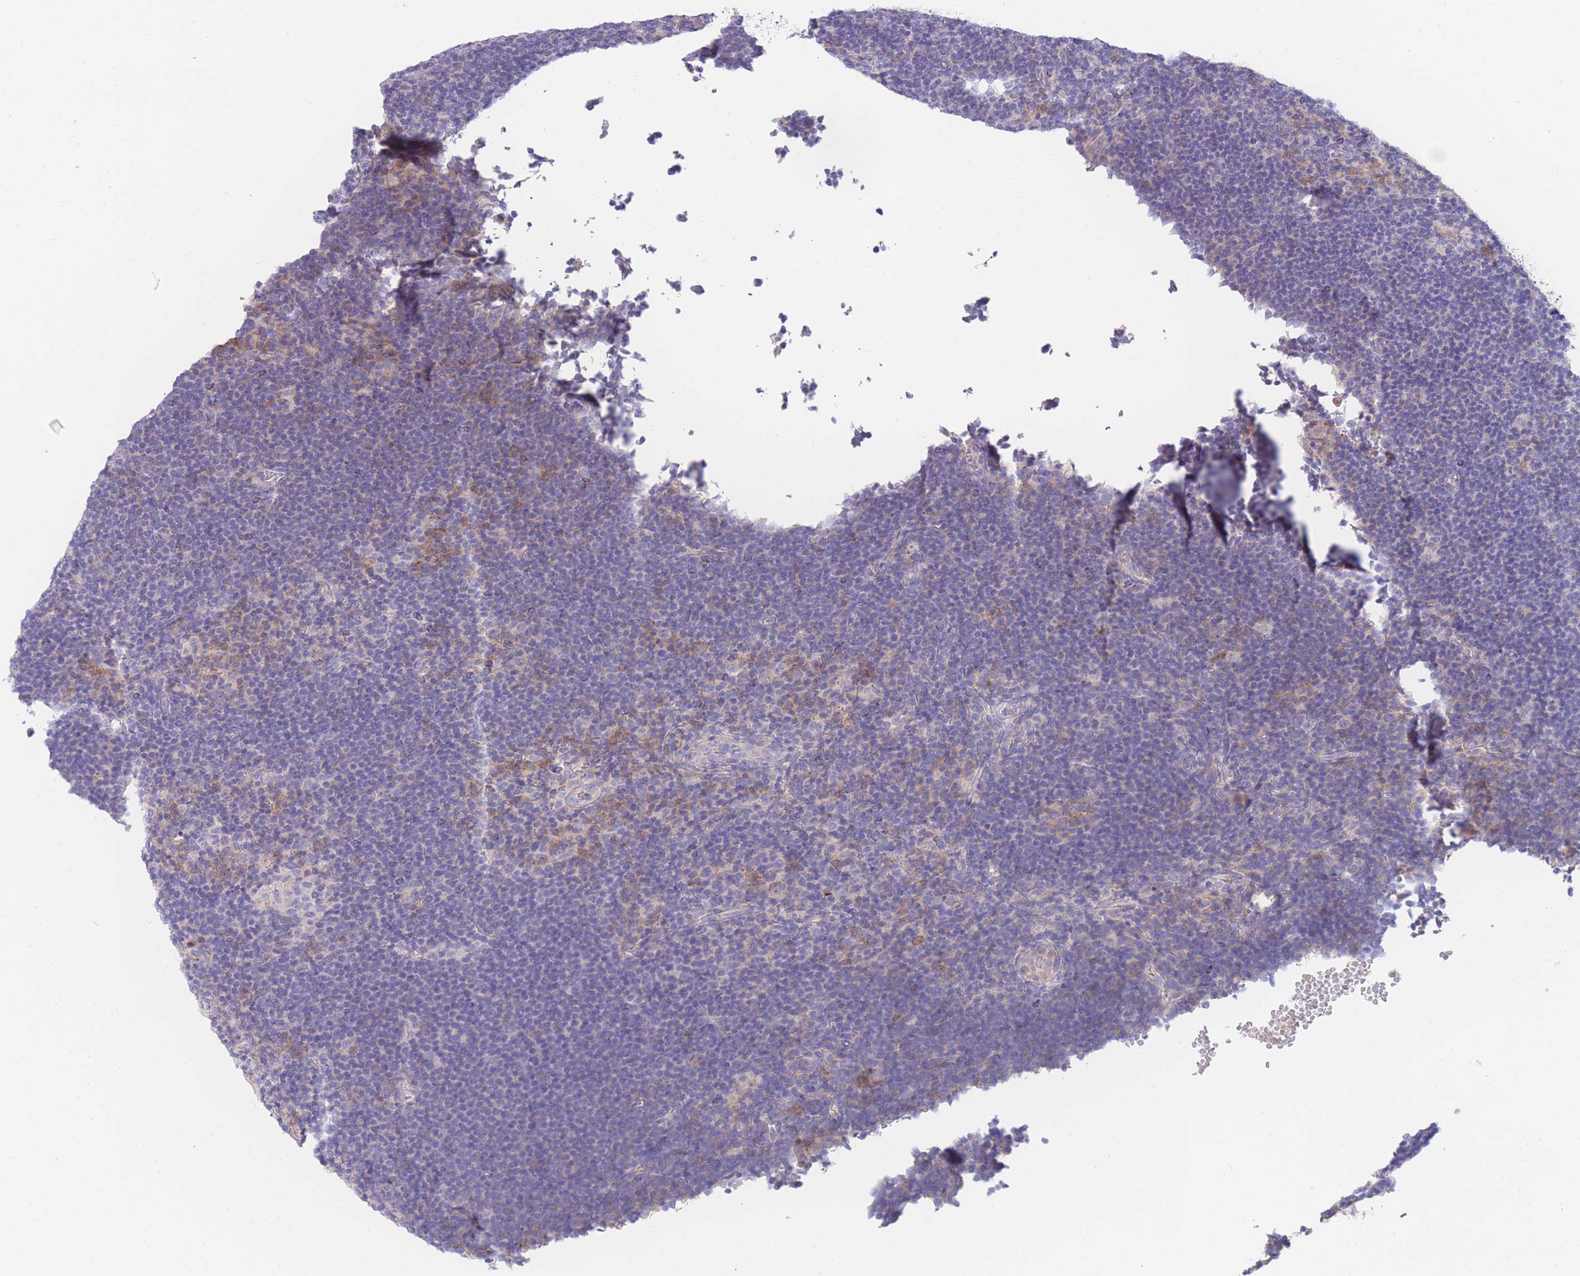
{"staining": {"intensity": "negative", "quantity": "none", "location": "none"}, "tissue": "lymphoma", "cell_type": "Tumor cells", "image_type": "cancer", "snomed": [{"axis": "morphology", "description": "Hodgkin's disease, NOS"}, {"axis": "topography", "description": "Lymph node"}], "caption": "This micrograph is of lymphoma stained with immunohistochemistry (IHC) to label a protein in brown with the nuclei are counter-stained blue. There is no expression in tumor cells.", "gene": "PCDHB3", "patient": {"sex": "female", "age": 57}}